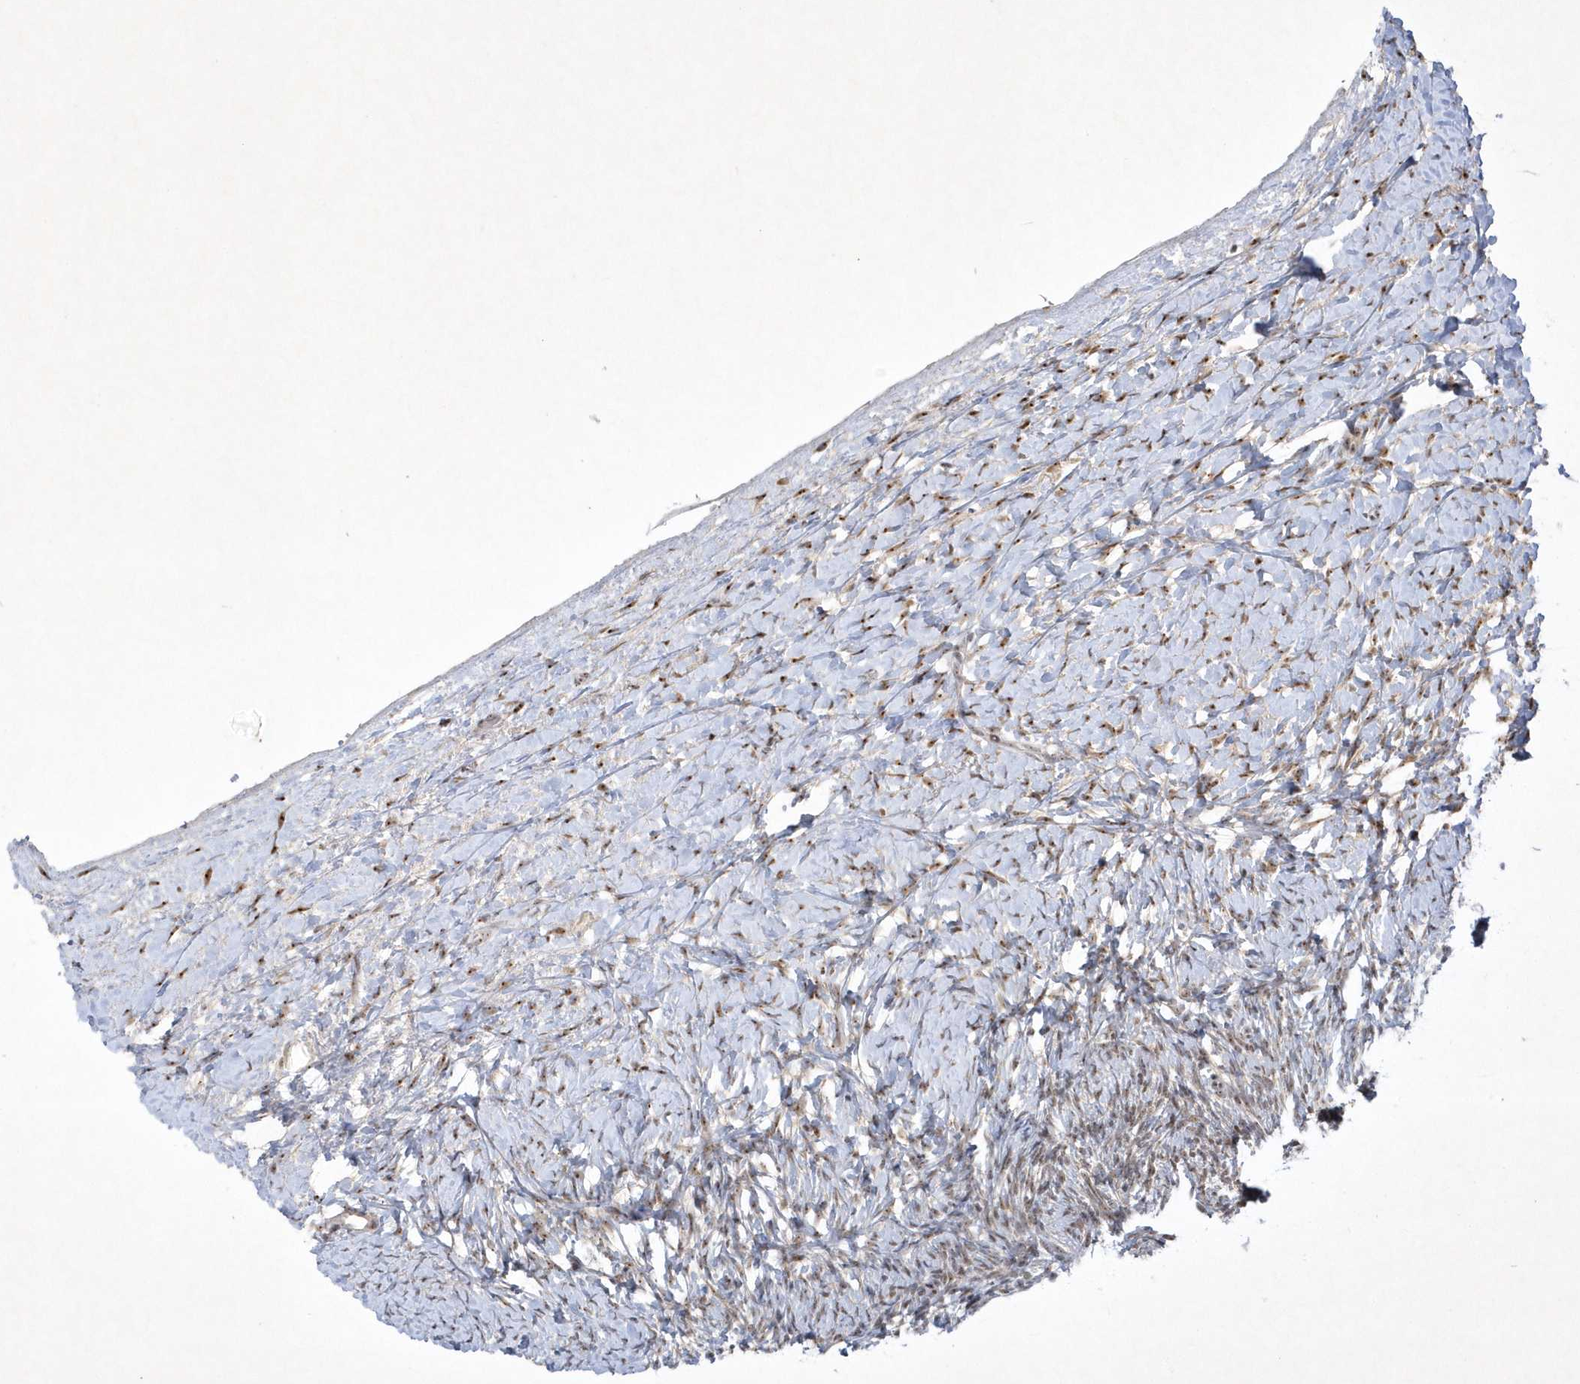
{"staining": {"intensity": "moderate", "quantity": ">75%", "location": "nuclear"}, "tissue": "ovary", "cell_type": "Follicle cells", "image_type": "normal", "snomed": [{"axis": "morphology", "description": "Normal tissue, NOS"}, {"axis": "morphology", "description": "Developmental malformation"}, {"axis": "topography", "description": "Ovary"}], "caption": "DAB immunohistochemical staining of benign ovary shows moderate nuclear protein staining in about >75% of follicle cells. Immunohistochemistry (ihc) stains the protein in brown and the nuclei are stained blue.", "gene": "NPM3", "patient": {"sex": "female", "age": 39}}